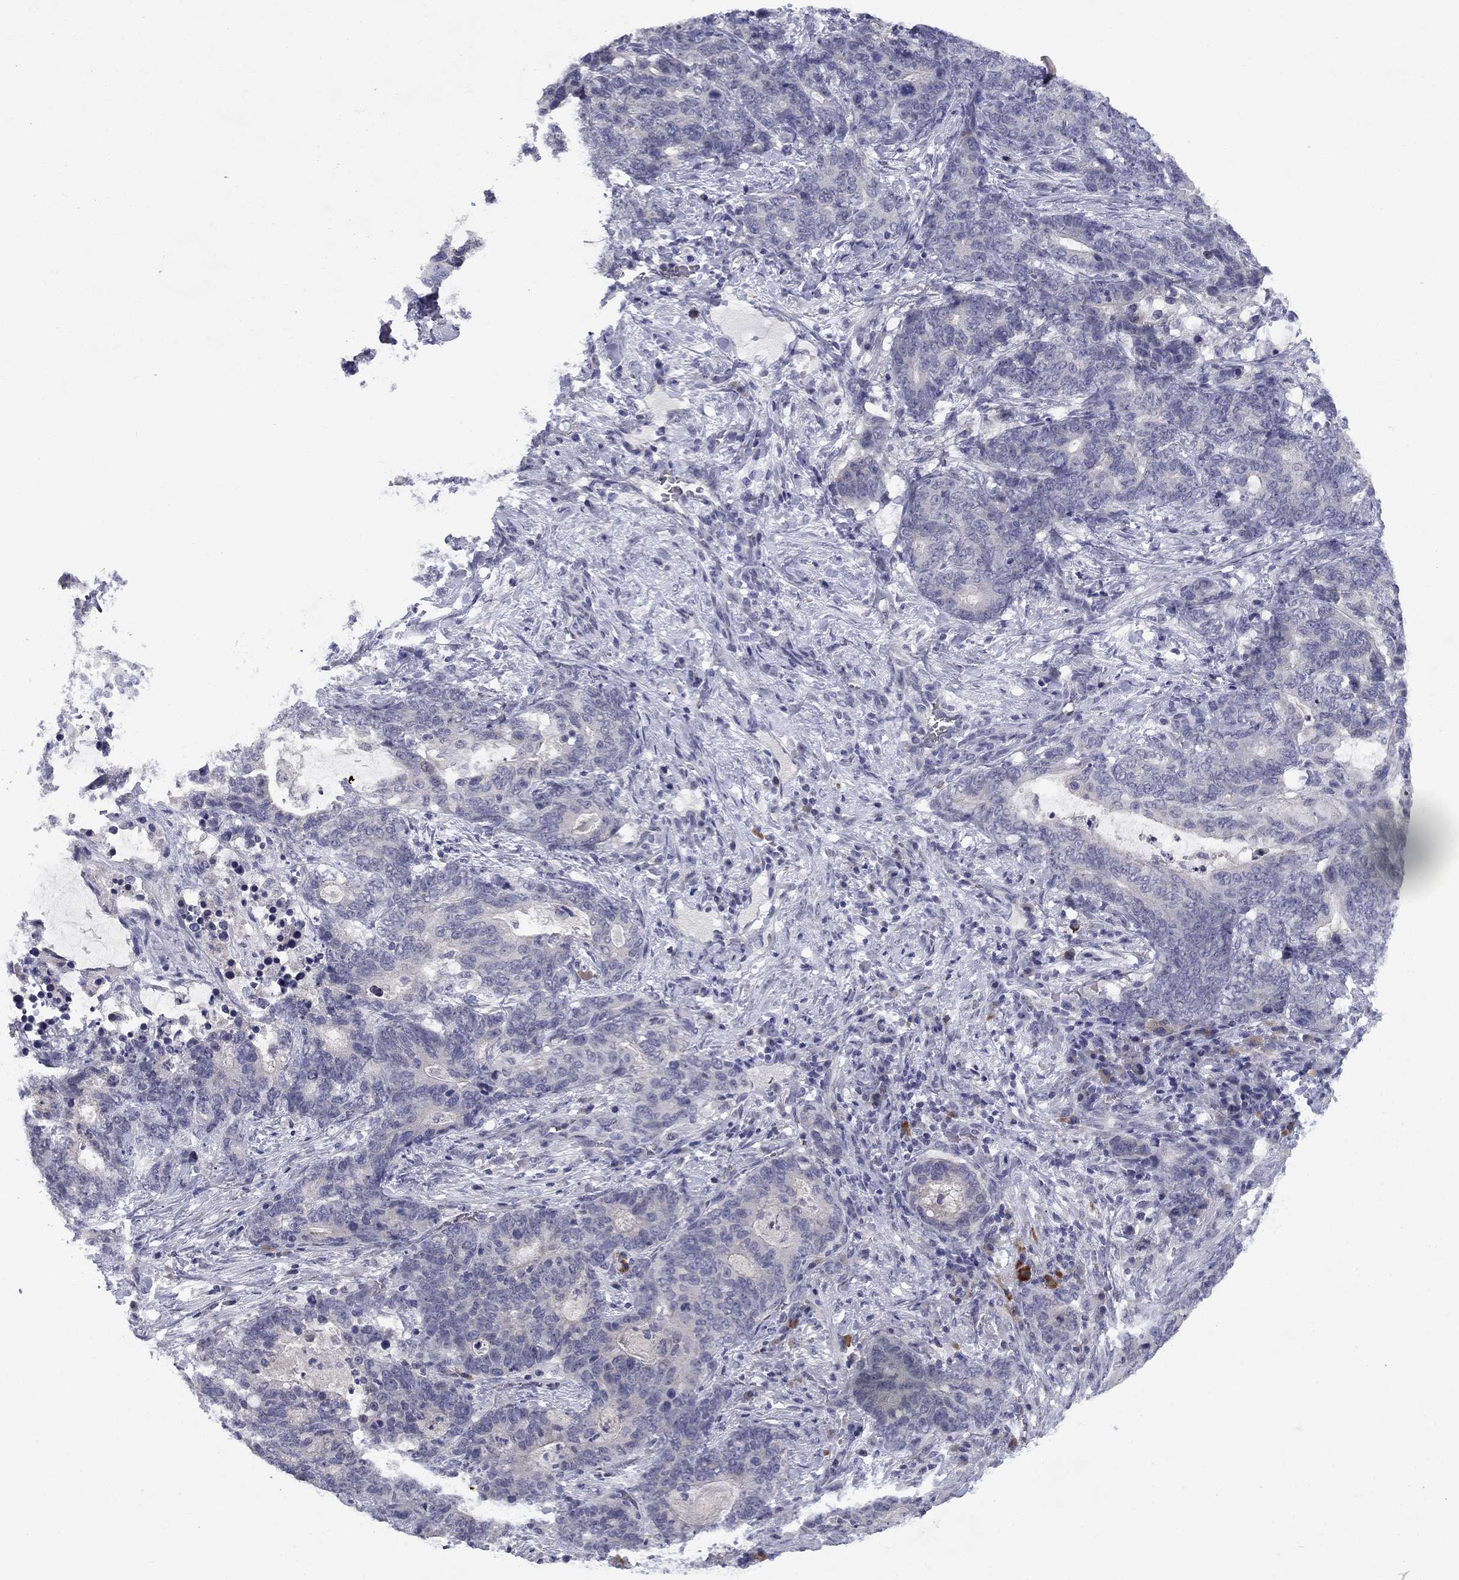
{"staining": {"intensity": "negative", "quantity": "none", "location": "none"}, "tissue": "stomach cancer", "cell_type": "Tumor cells", "image_type": "cancer", "snomed": [{"axis": "morphology", "description": "Normal tissue, NOS"}, {"axis": "morphology", "description": "Adenocarcinoma, NOS"}, {"axis": "topography", "description": "Stomach"}], "caption": "Tumor cells show no significant expression in stomach cancer. Brightfield microscopy of immunohistochemistry stained with DAB (3,3'-diaminobenzidine) (brown) and hematoxylin (blue), captured at high magnification.", "gene": "CACNA1A", "patient": {"sex": "female", "age": 64}}